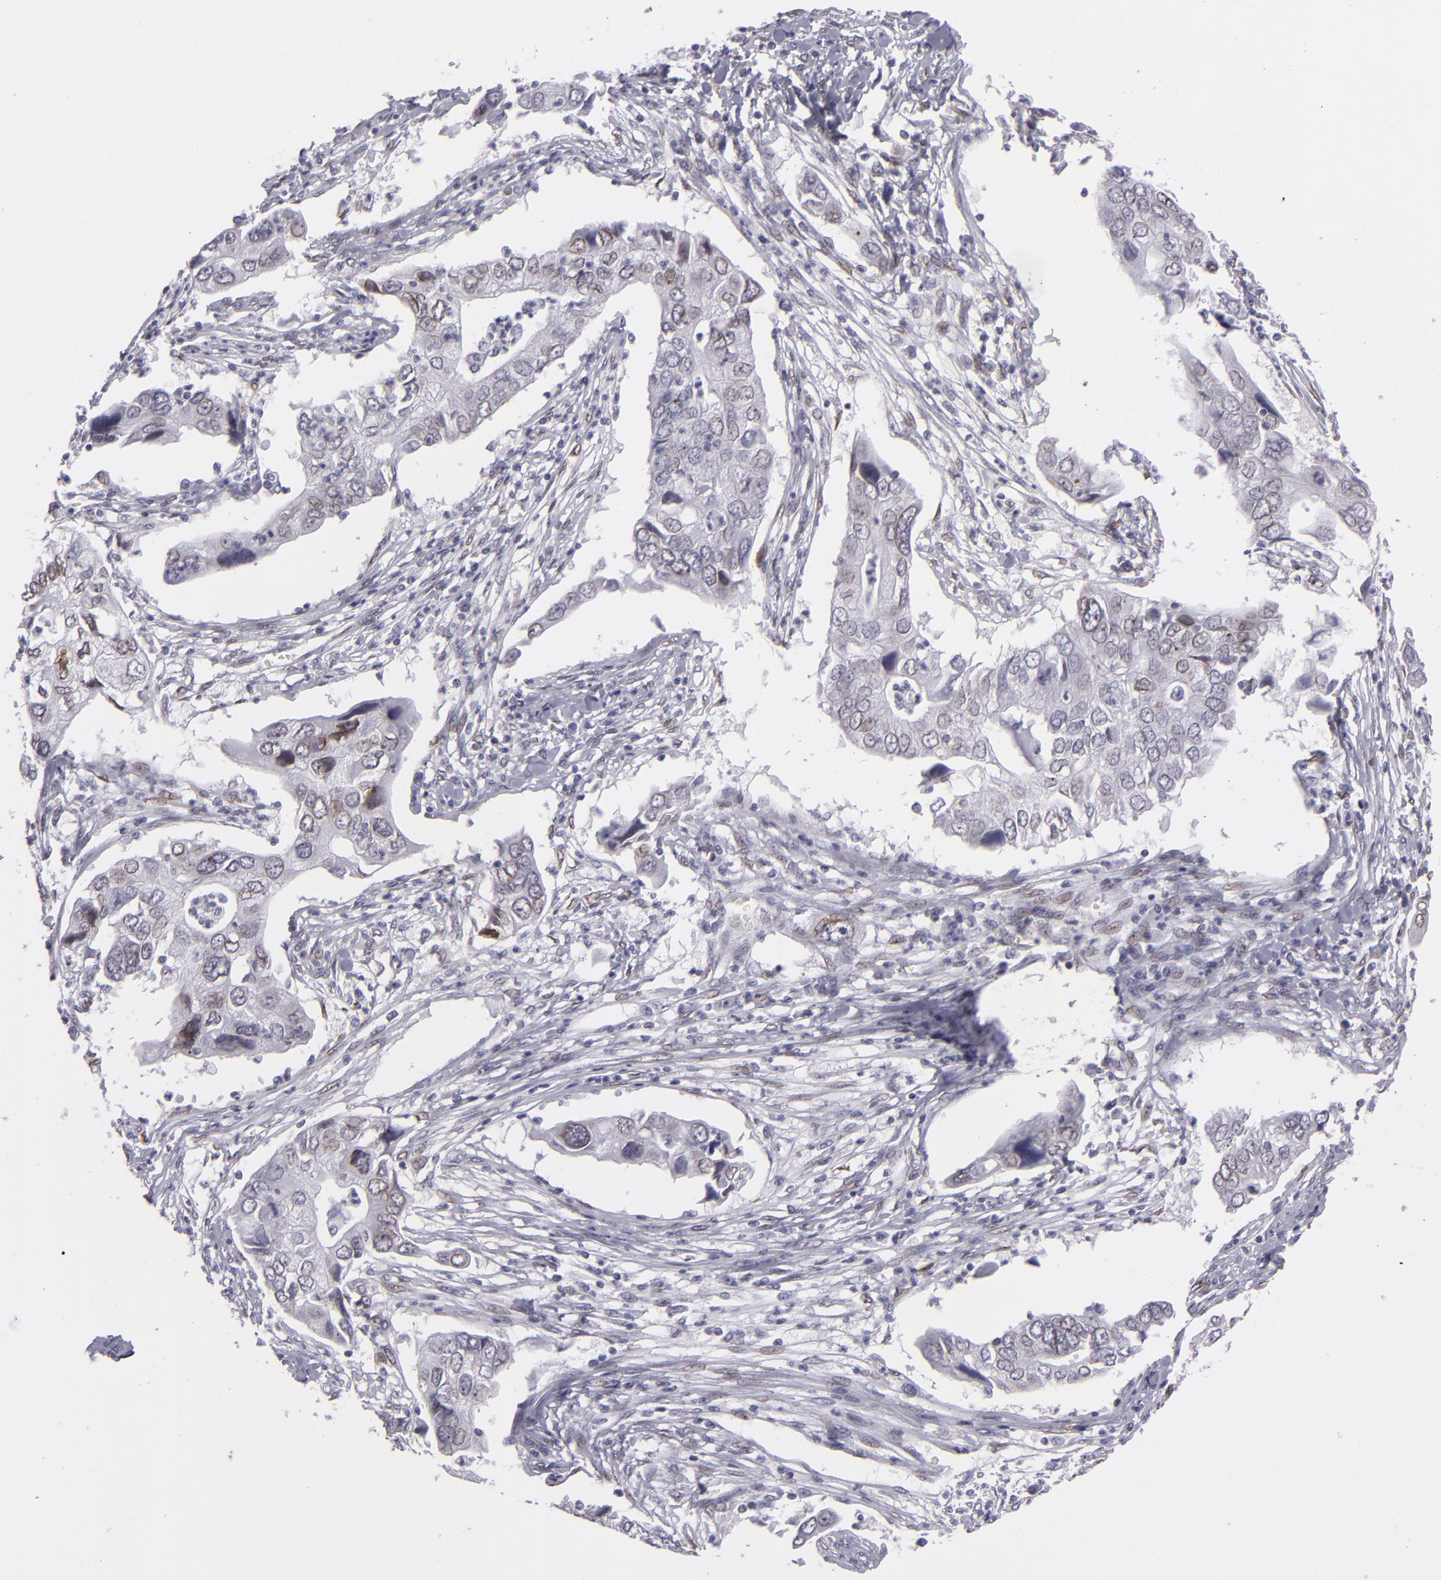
{"staining": {"intensity": "moderate", "quantity": "<25%", "location": "nuclear"}, "tissue": "lung cancer", "cell_type": "Tumor cells", "image_type": "cancer", "snomed": [{"axis": "morphology", "description": "Adenocarcinoma, NOS"}, {"axis": "topography", "description": "Lung"}], "caption": "Immunohistochemistry (IHC) (DAB (3,3'-diaminobenzidine)) staining of human lung cancer (adenocarcinoma) exhibits moderate nuclear protein positivity in about <25% of tumor cells. Using DAB (brown) and hematoxylin (blue) stains, captured at high magnification using brightfield microscopy.", "gene": "EMD", "patient": {"sex": "male", "age": 48}}